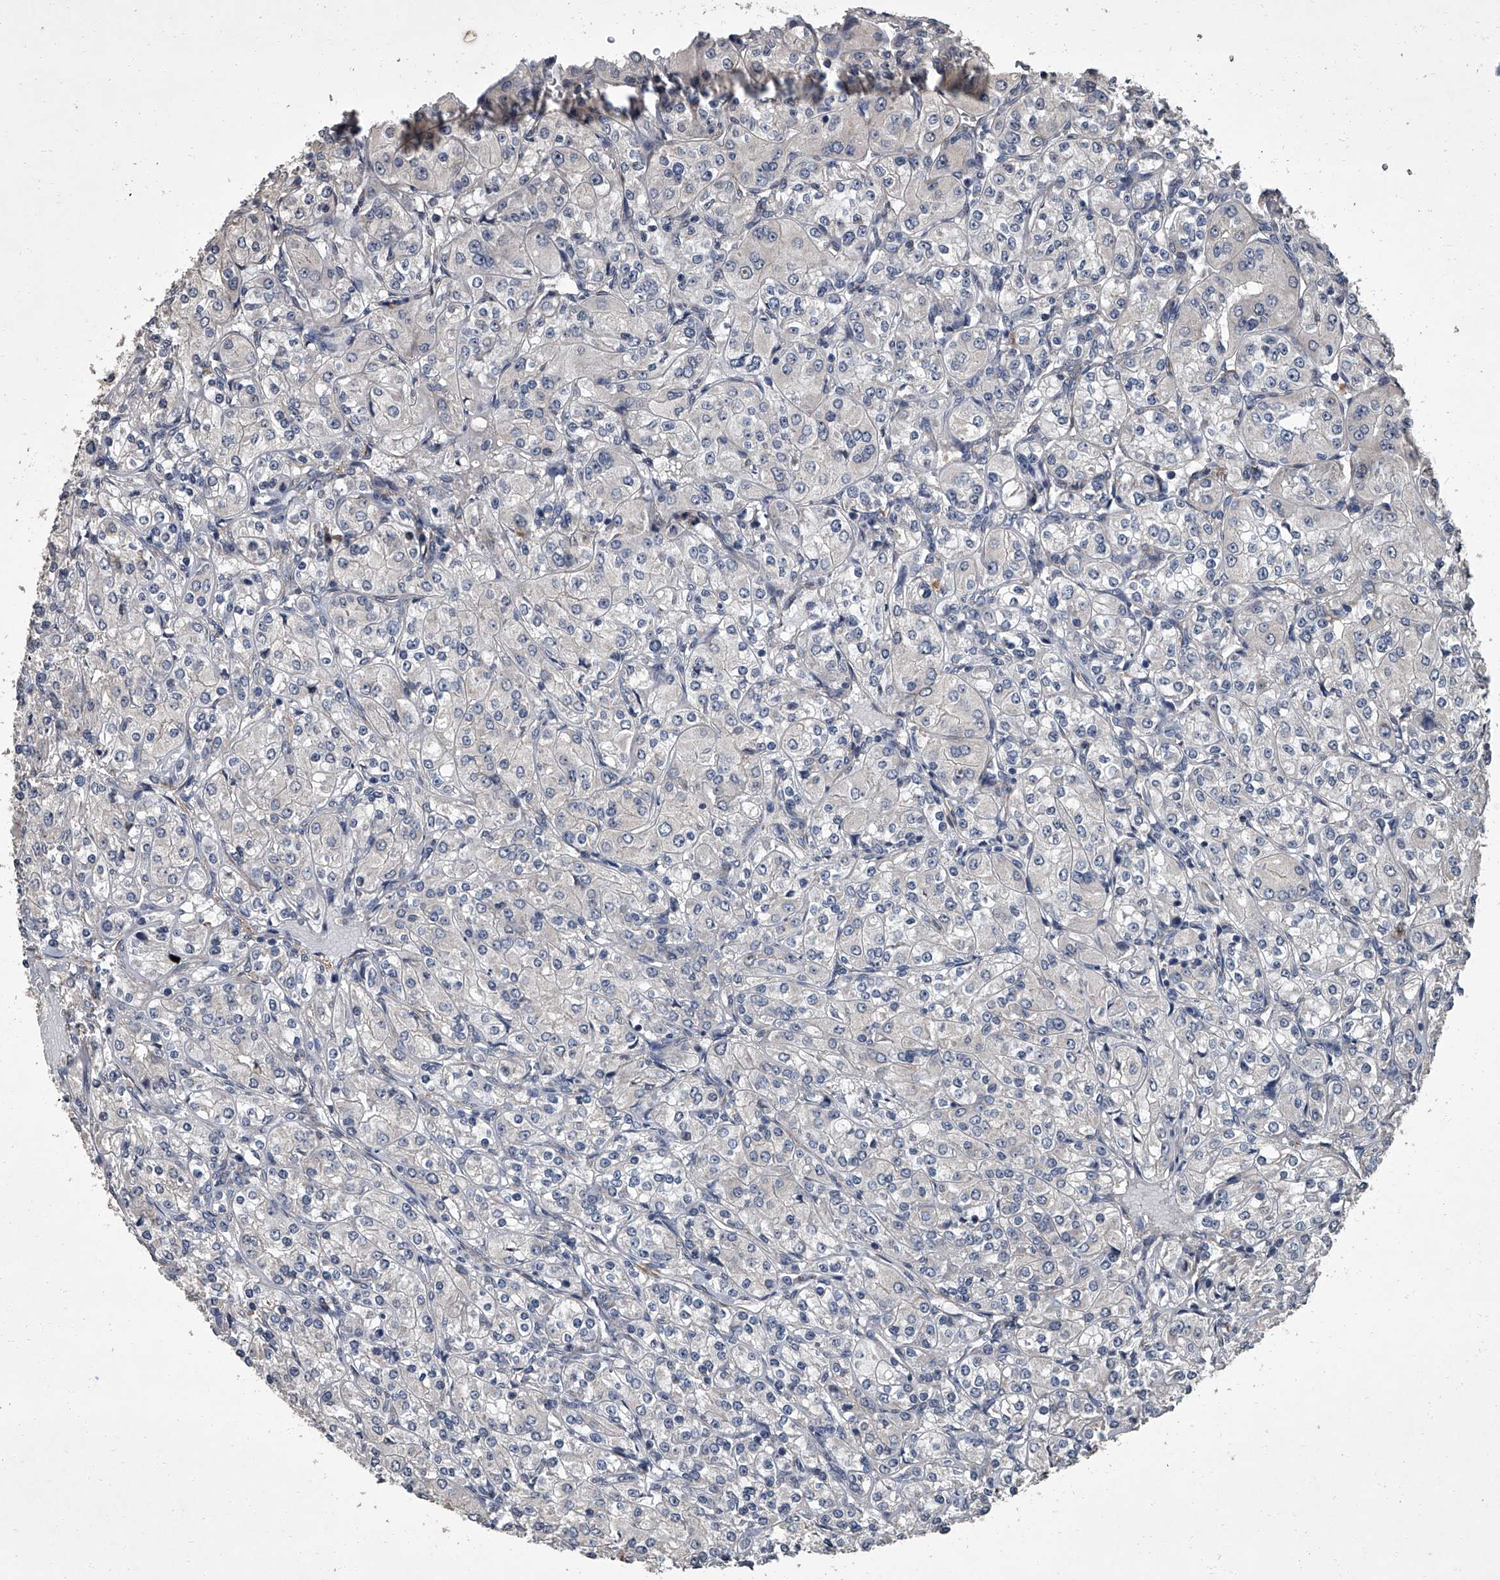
{"staining": {"intensity": "negative", "quantity": "none", "location": "none"}, "tissue": "renal cancer", "cell_type": "Tumor cells", "image_type": "cancer", "snomed": [{"axis": "morphology", "description": "Adenocarcinoma, NOS"}, {"axis": "topography", "description": "Kidney"}], "caption": "Renal cancer (adenocarcinoma) stained for a protein using immunohistochemistry (IHC) demonstrates no expression tumor cells.", "gene": "SIRT4", "patient": {"sex": "male", "age": 77}}